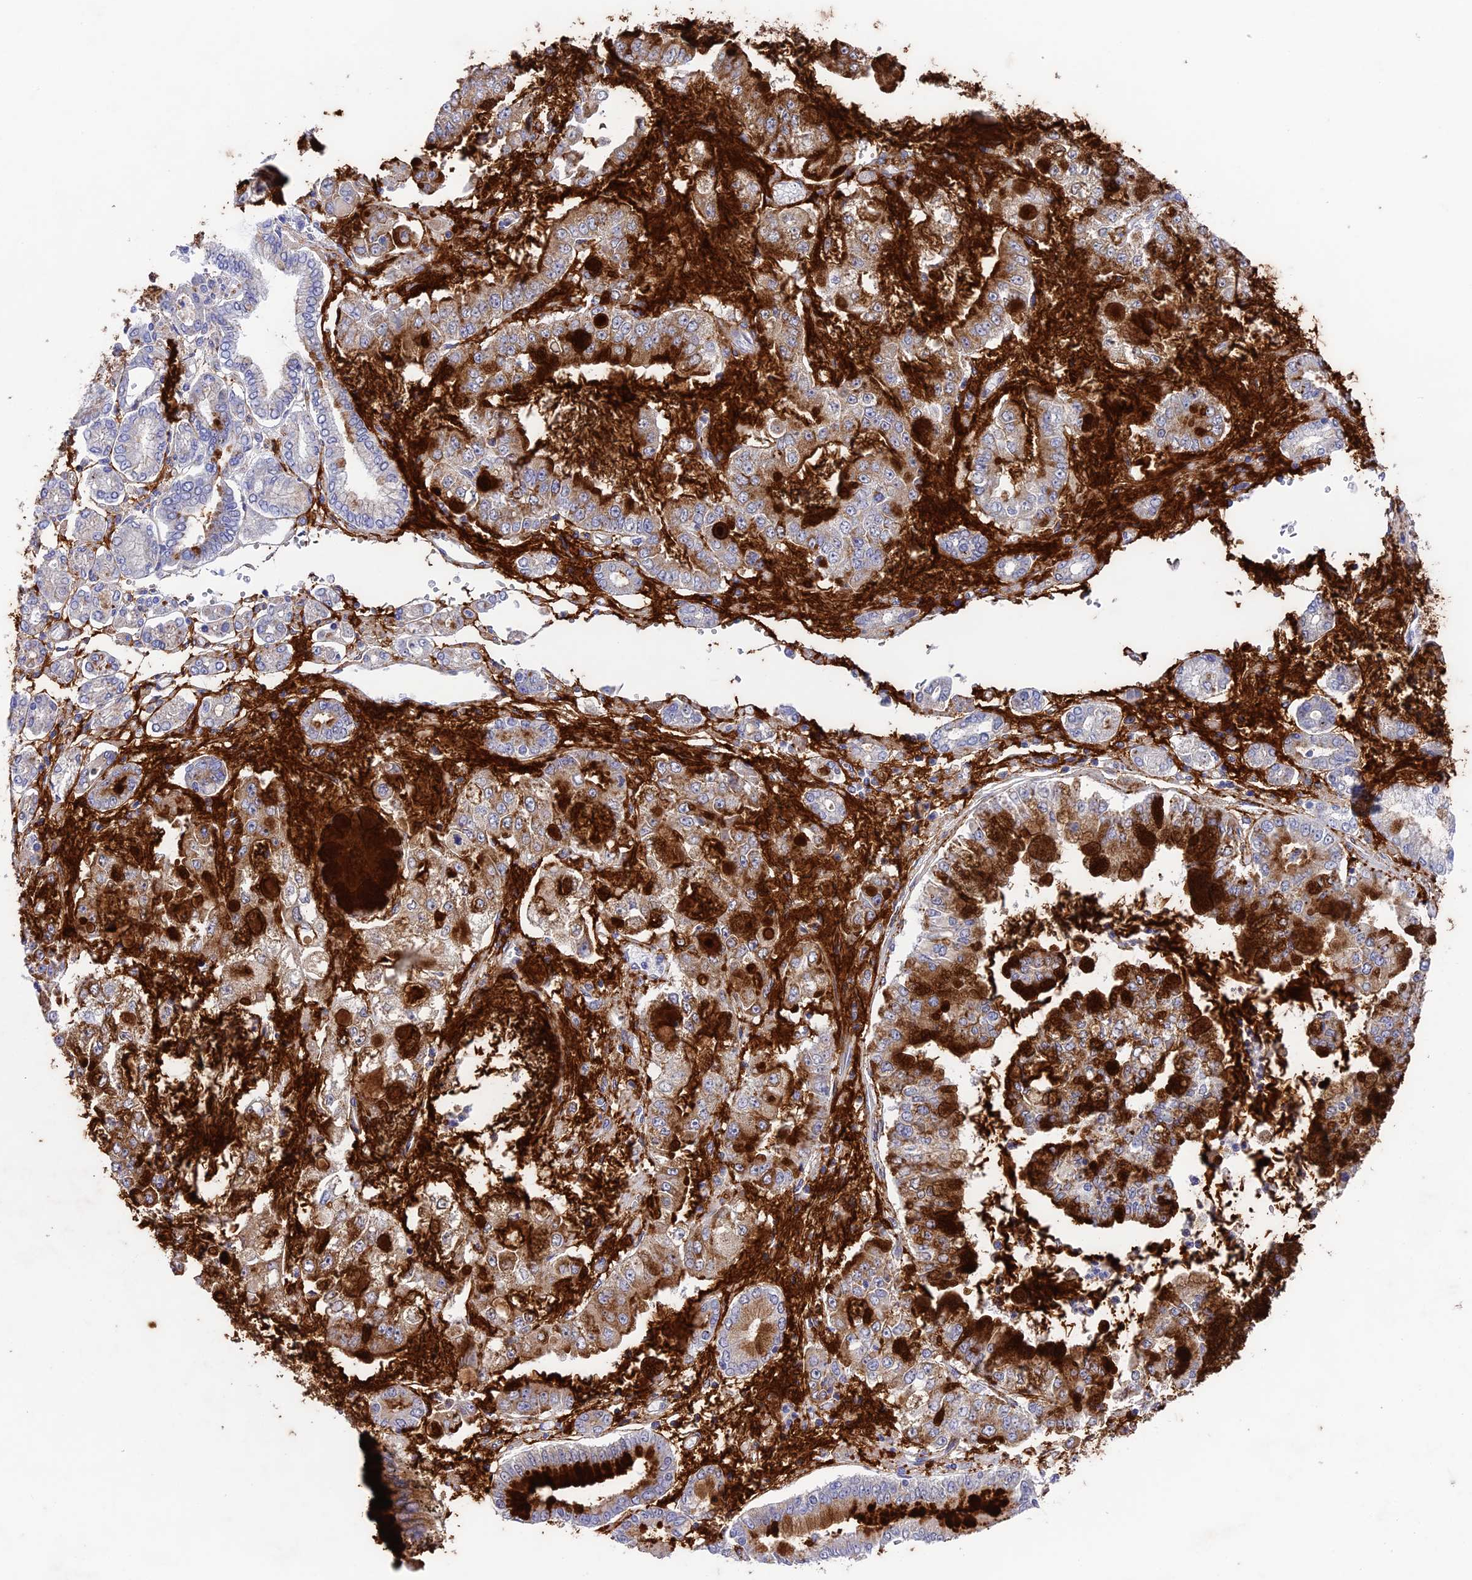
{"staining": {"intensity": "strong", "quantity": "25%-75%", "location": "cytoplasmic/membranous"}, "tissue": "stomach cancer", "cell_type": "Tumor cells", "image_type": "cancer", "snomed": [{"axis": "morphology", "description": "Adenocarcinoma, NOS"}, {"axis": "topography", "description": "Stomach"}], "caption": "Immunohistochemistry (IHC) of human stomach cancer demonstrates high levels of strong cytoplasmic/membranous expression in approximately 25%-75% of tumor cells.", "gene": "TNS1", "patient": {"sex": "male", "age": 76}}